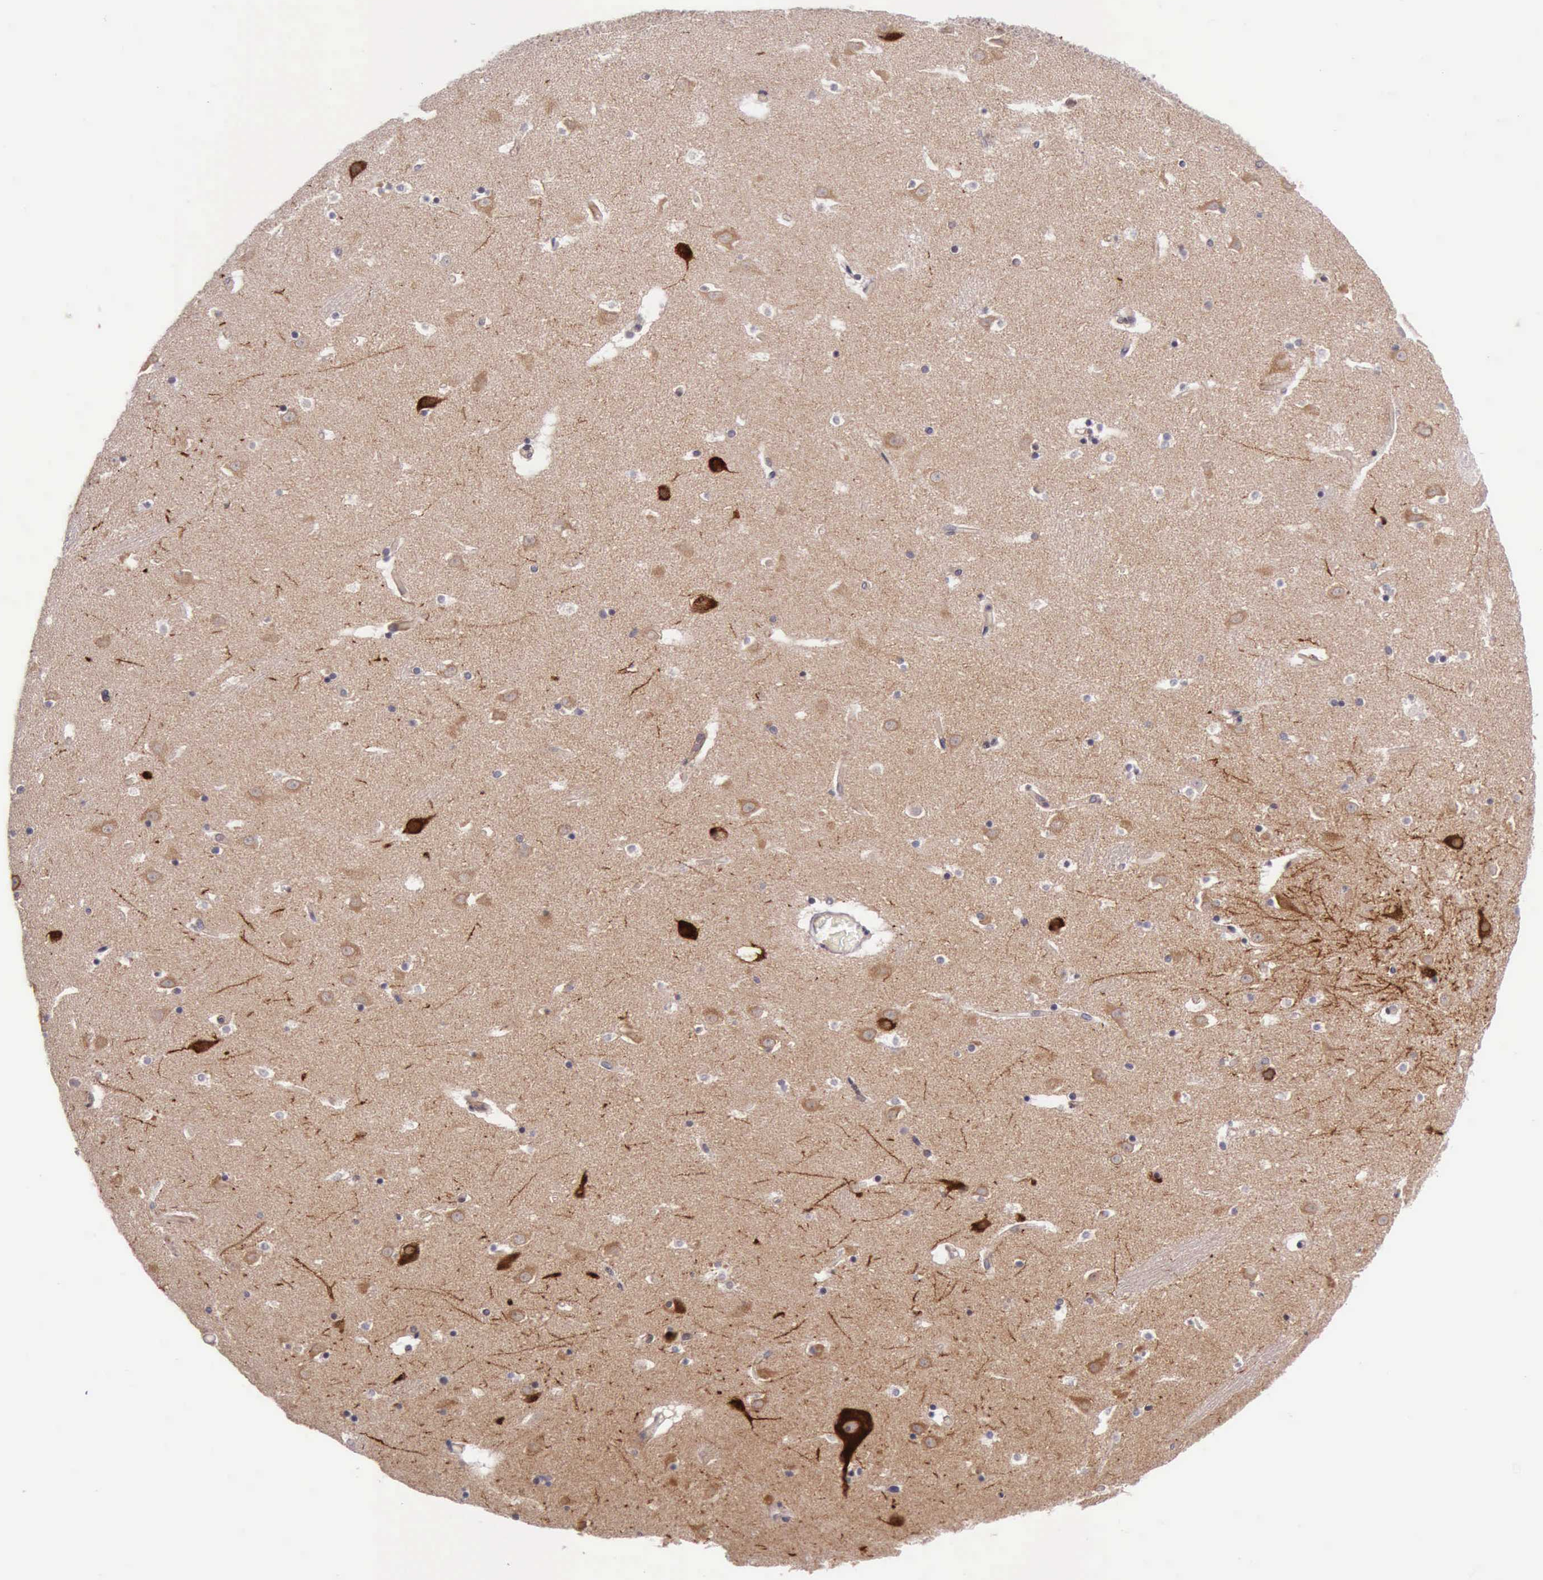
{"staining": {"intensity": "weak", "quantity": "<25%", "location": "cytoplasmic/membranous"}, "tissue": "caudate", "cell_type": "Glial cells", "image_type": "normal", "snomed": [{"axis": "morphology", "description": "Normal tissue, NOS"}, {"axis": "topography", "description": "Lateral ventricle wall"}], "caption": "An image of human caudate is negative for staining in glial cells. (IHC, brightfield microscopy, high magnification).", "gene": "PRICKLE3", "patient": {"sex": "male", "age": 45}}